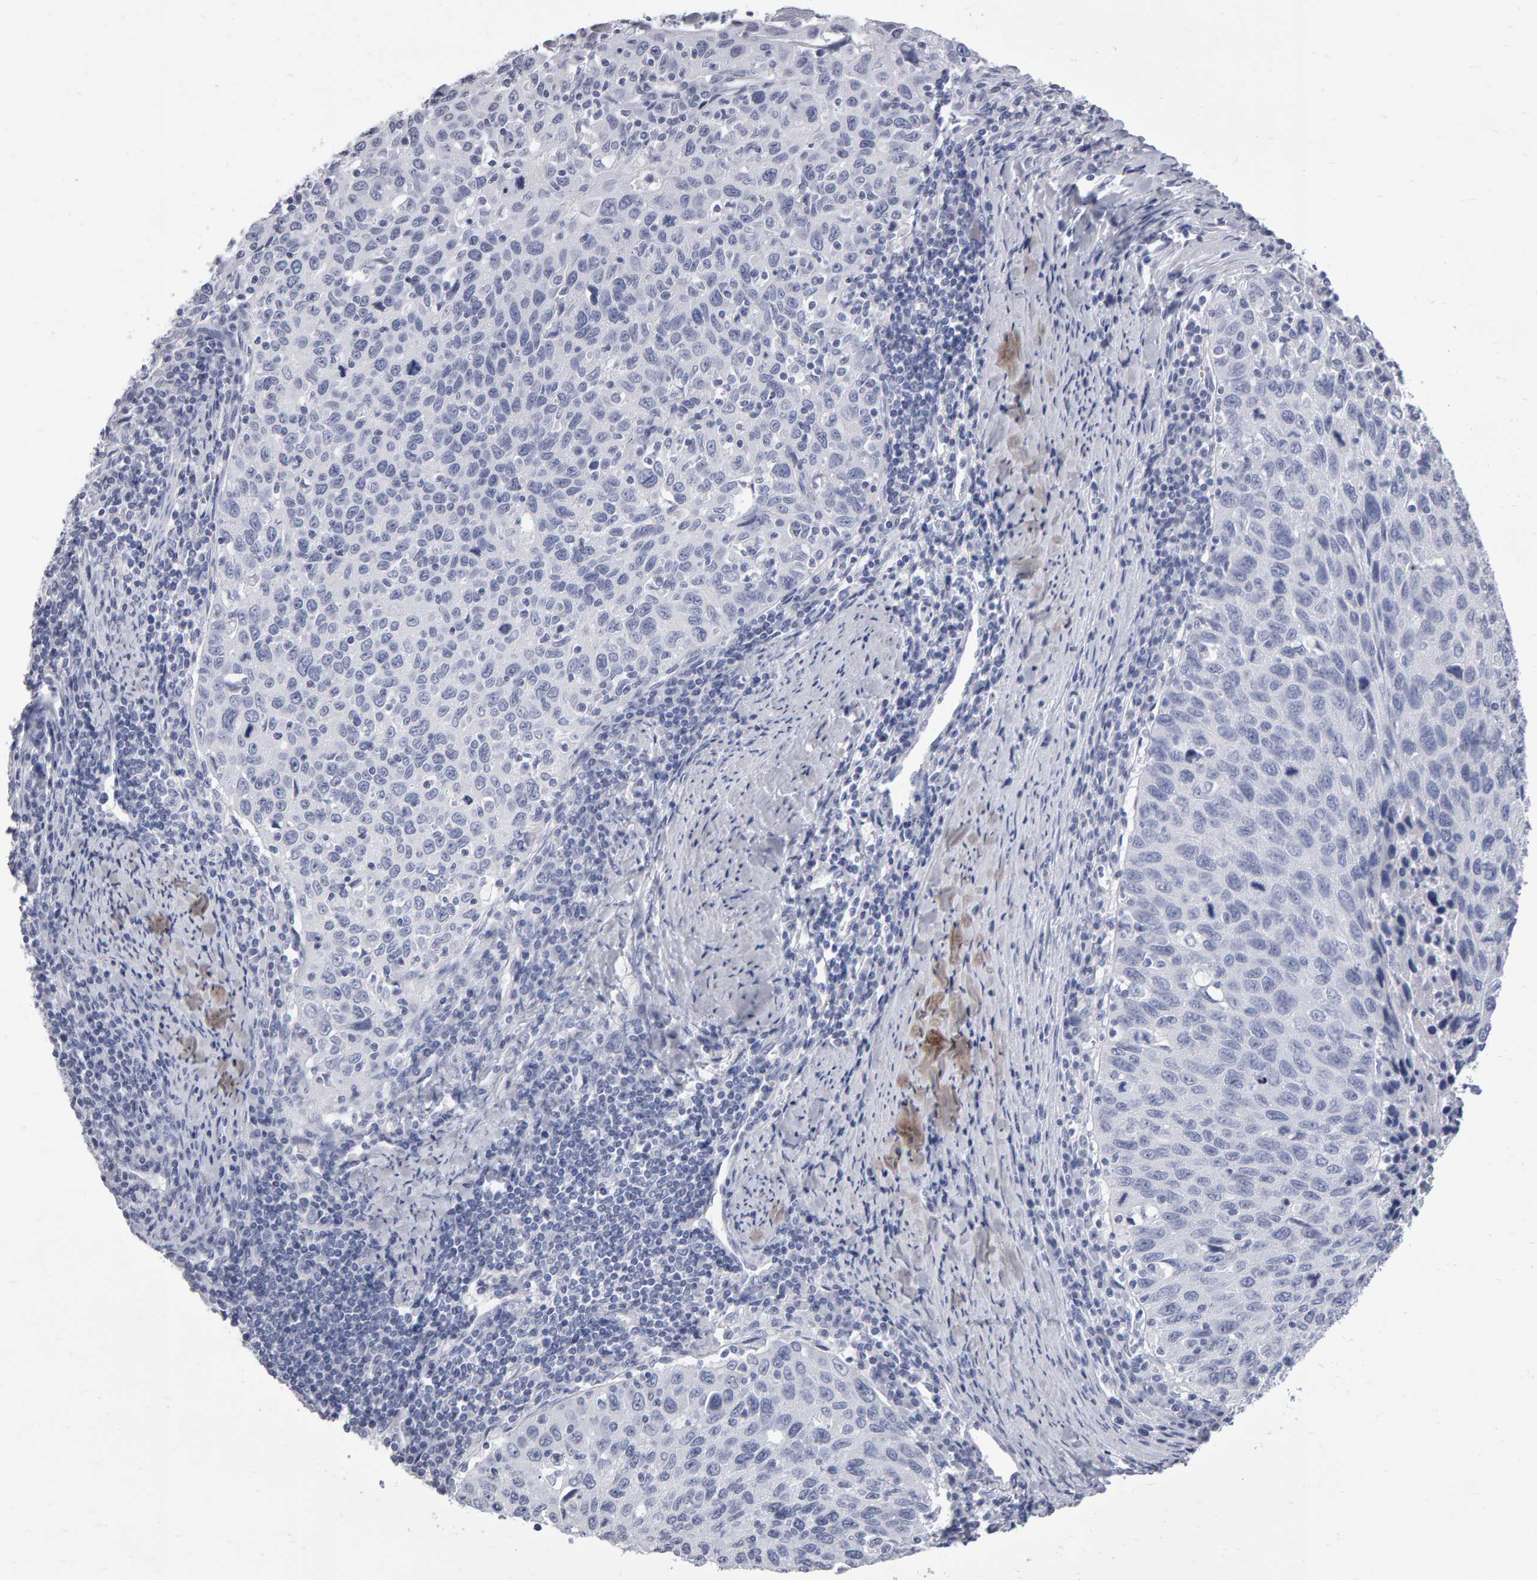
{"staining": {"intensity": "negative", "quantity": "none", "location": "none"}, "tissue": "cervical cancer", "cell_type": "Tumor cells", "image_type": "cancer", "snomed": [{"axis": "morphology", "description": "Squamous cell carcinoma, NOS"}, {"axis": "topography", "description": "Cervix"}], "caption": "Immunohistochemistry micrograph of neoplastic tissue: cervical cancer (squamous cell carcinoma) stained with DAB exhibits no significant protein staining in tumor cells.", "gene": "NCDN", "patient": {"sex": "female", "age": 53}}